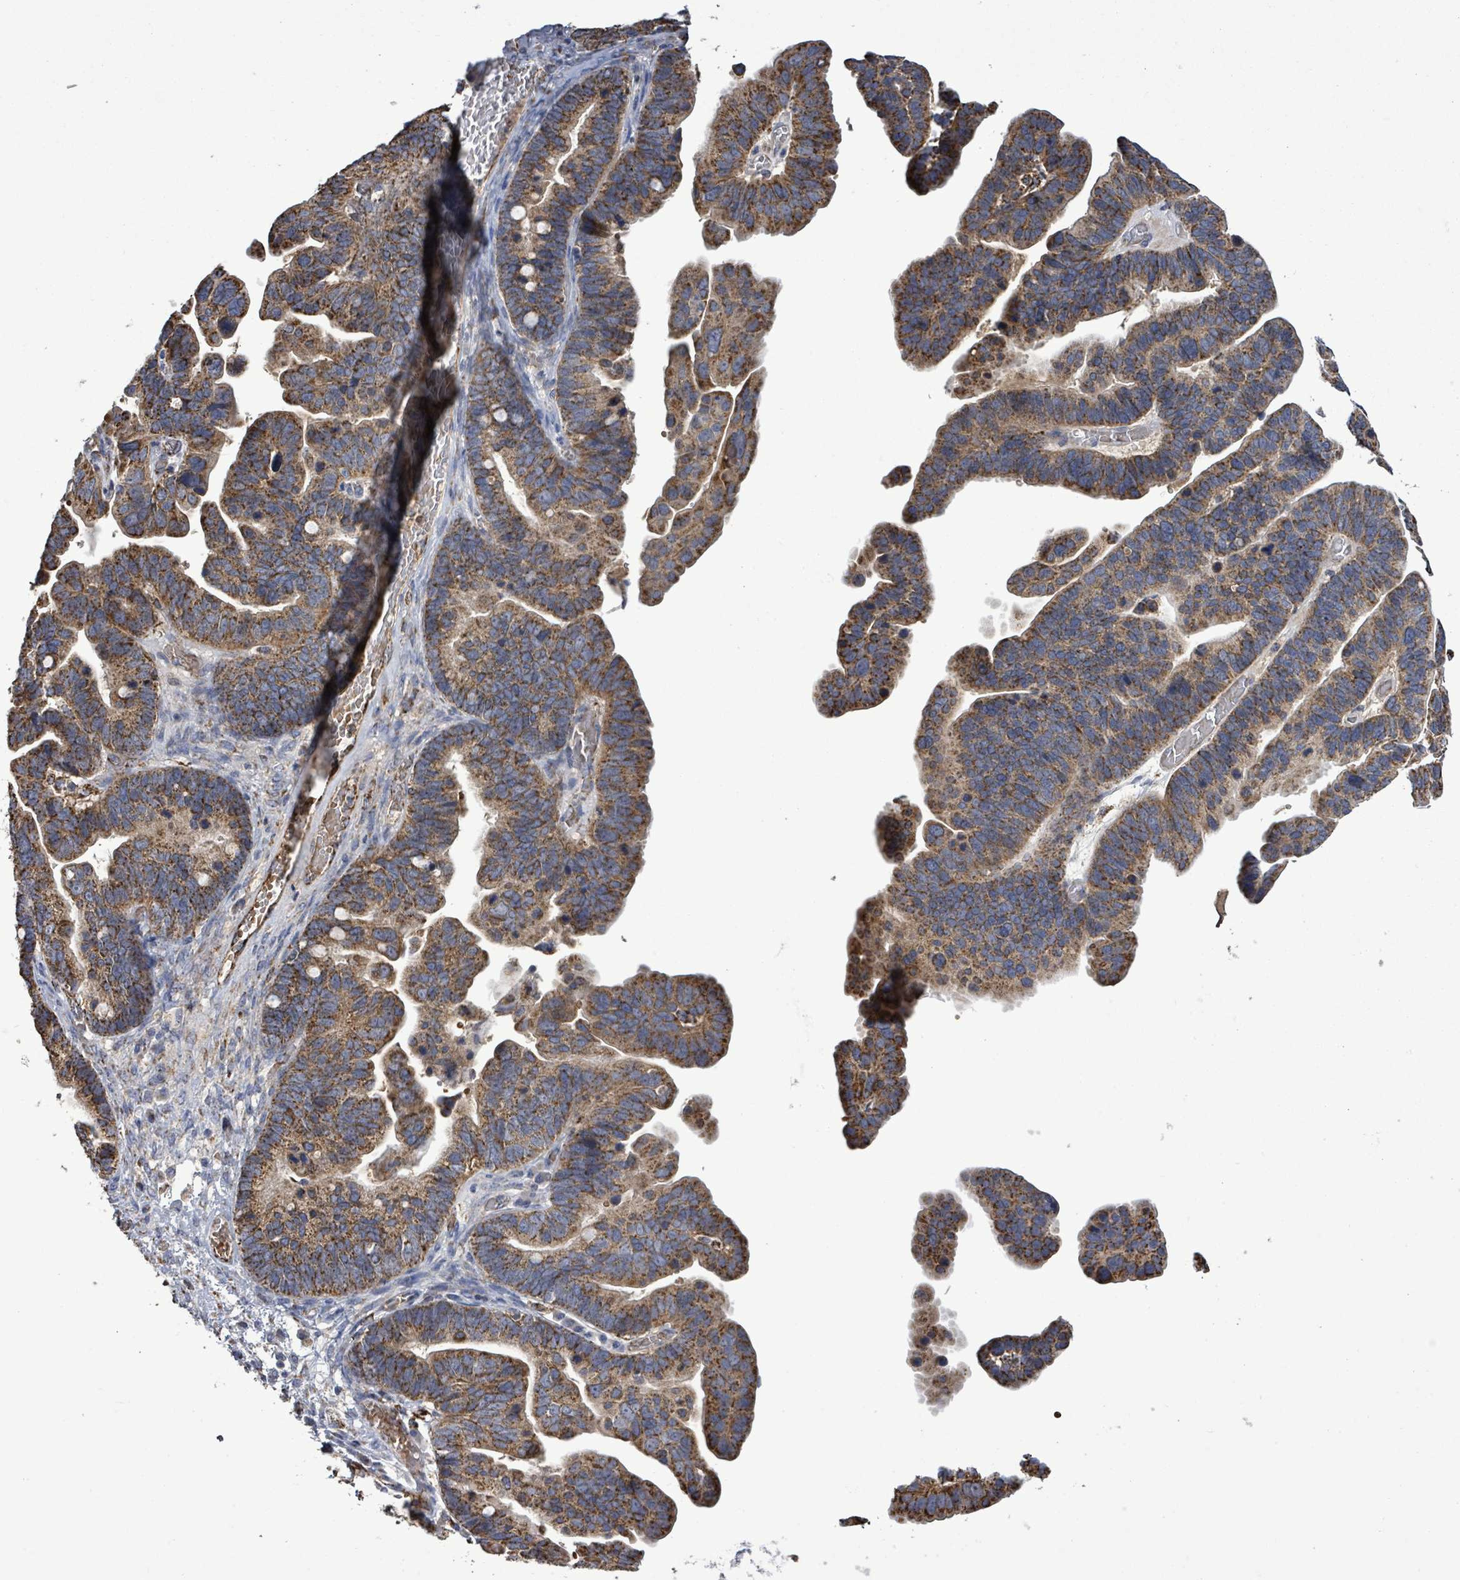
{"staining": {"intensity": "strong", "quantity": ">75%", "location": "cytoplasmic/membranous"}, "tissue": "ovarian cancer", "cell_type": "Tumor cells", "image_type": "cancer", "snomed": [{"axis": "morphology", "description": "Cystadenocarcinoma, serous, NOS"}, {"axis": "topography", "description": "Ovary"}], "caption": "Immunohistochemical staining of serous cystadenocarcinoma (ovarian) shows strong cytoplasmic/membranous protein staining in about >75% of tumor cells.", "gene": "MTMR12", "patient": {"sex": "female", "age": 56}}